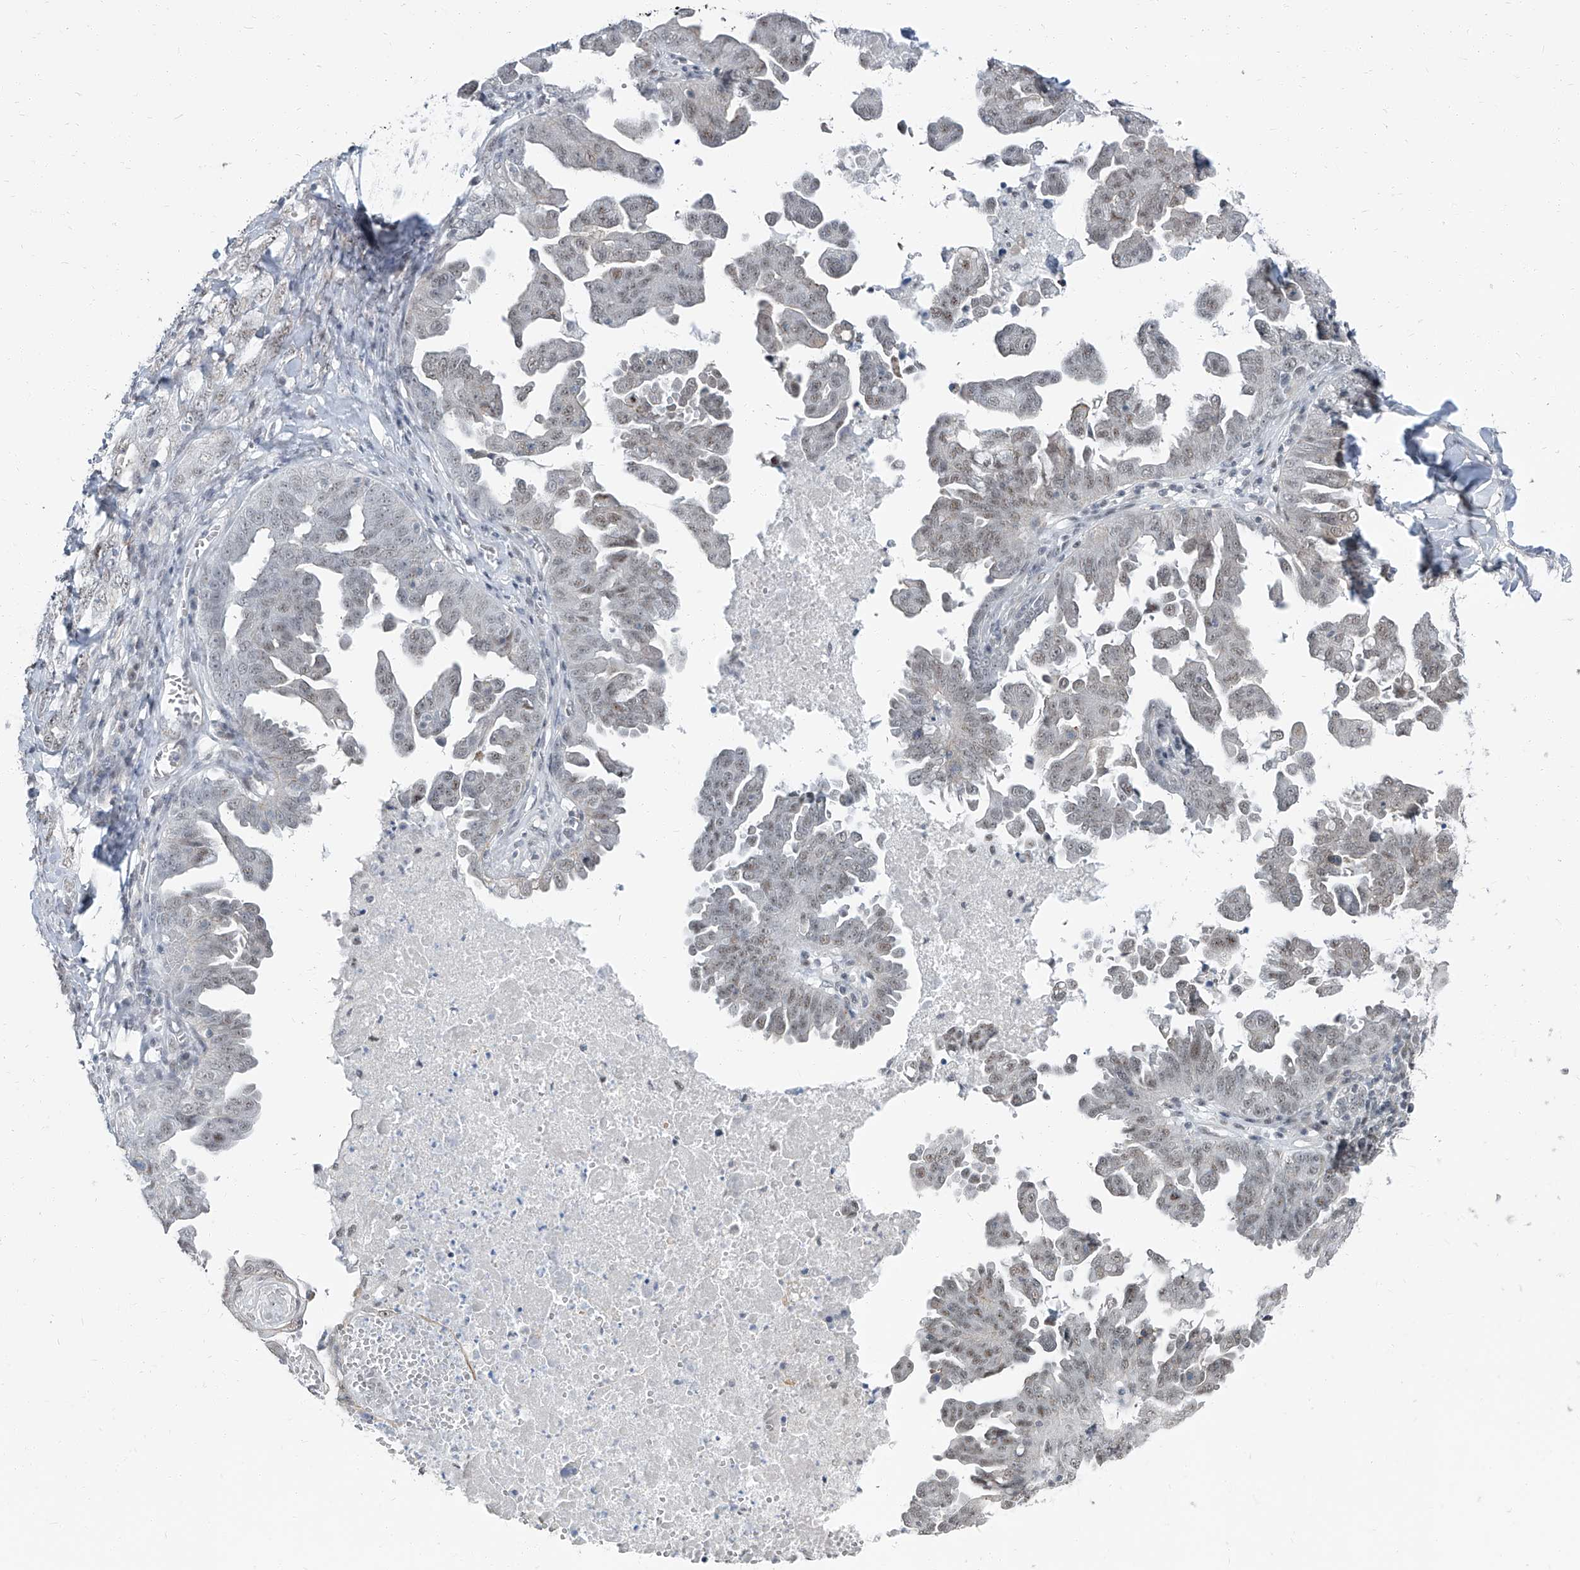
{"staining": {"intensity": "weak", "quantity": "<25%", "location": "cytoplasmic/membranous,nuclear"}, "tissue": "ovarian cancer", "cell_type": "Tumor cells", "image_type": "cancer", "snomed": [{"axis": "morphology", "description": "Carcinoma, endometroid"}, {"axis": "topography", "description": "Ovary"}], "caption": "Ovarian cancer (endometroid carcinoma) was stained to show a protein in brown. There is no significant staining in tumor cells.", "gene": "TXLNB", "patient": {"sex": "female", "age": 62}}